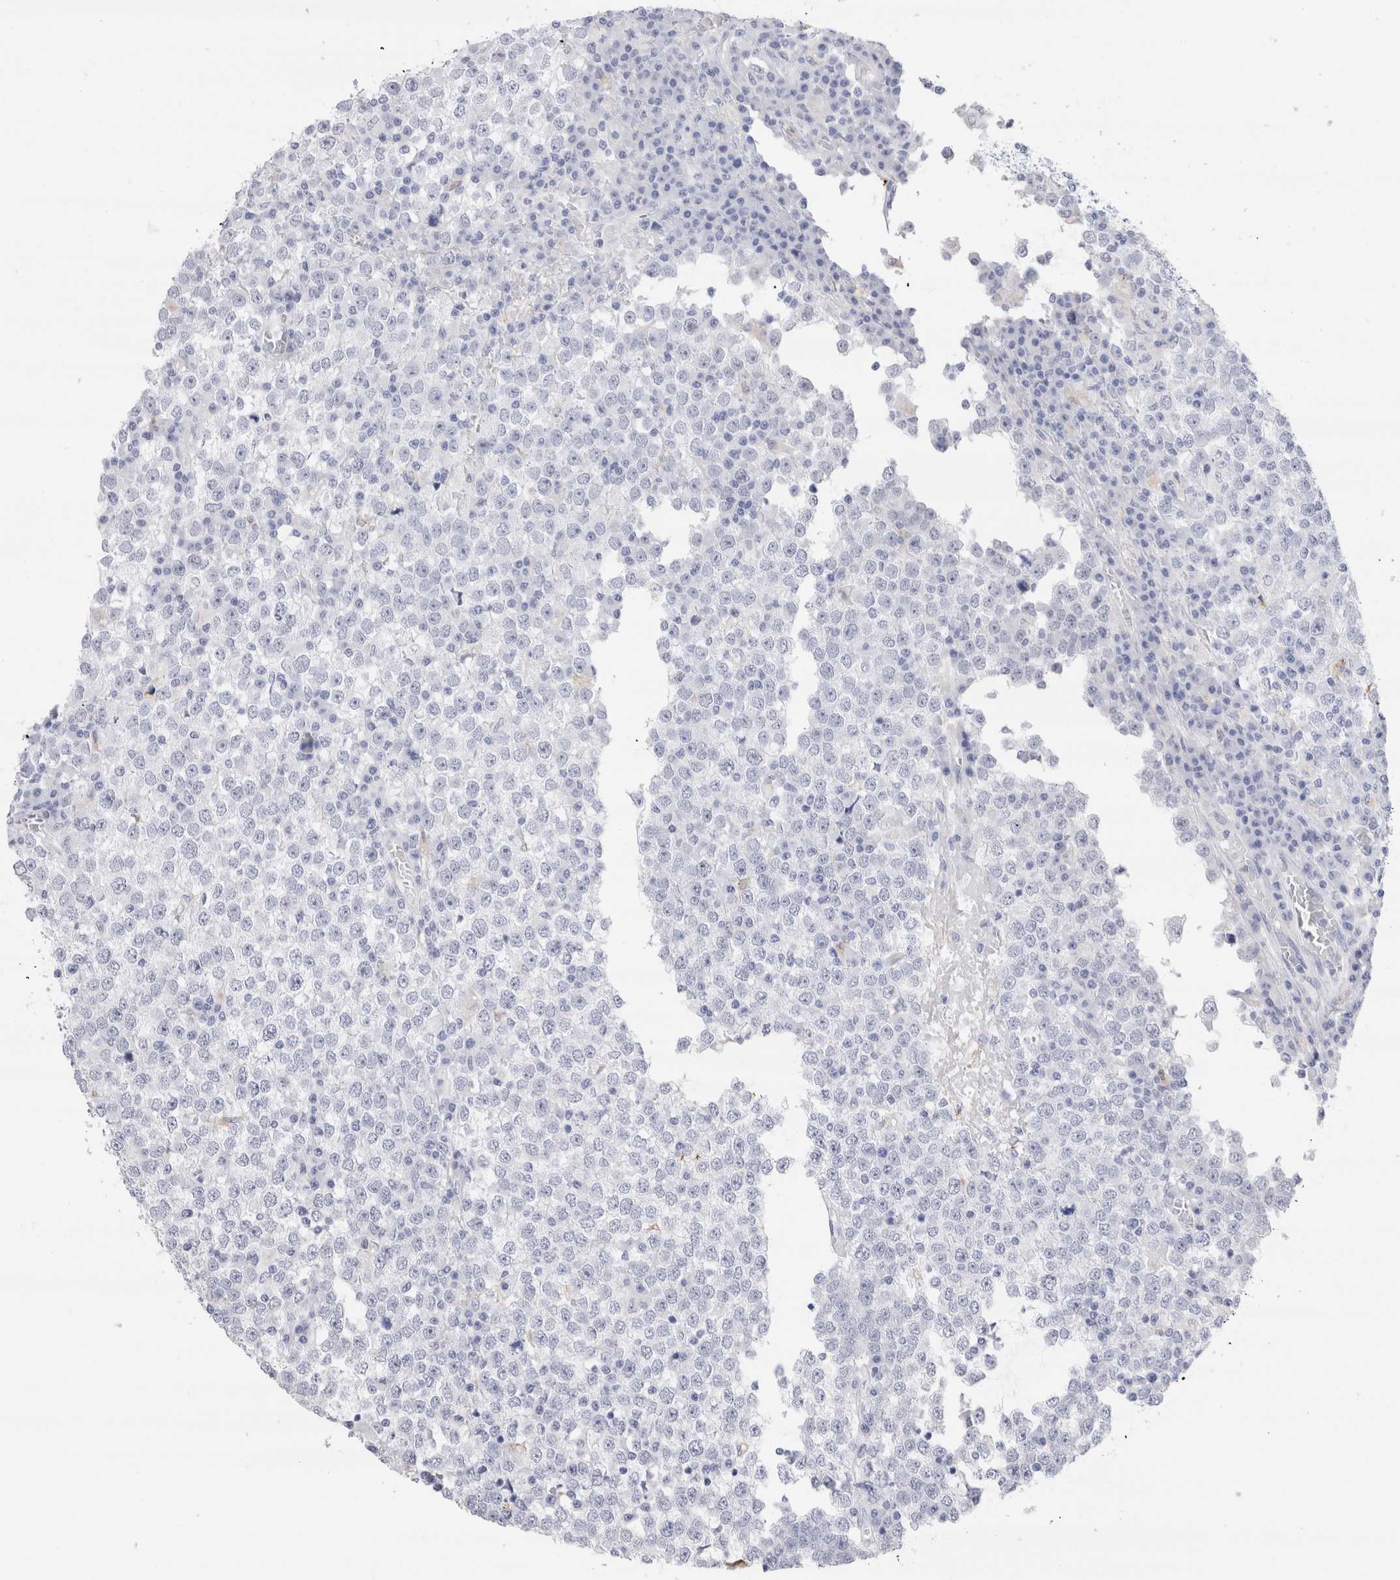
{"staining": {"intensity": "negative", "quantity": "none", "location": "none"}, "tissue": "testis cancer", "cell_type": "Tumor cells", "image_type": "cancer", "snomed": [{"axis": "morphology", "description": "Seminoma, NOS"}, {"axis": "topography", "description": "Testis"}], "caption": "DAB (3,3'-diaminobenzidine) immunohistochemical staining of human testis cancer displays no significant positivity in tumor cells.", "gene": "SLC10A5", "patient": {"sex": "male", "age": 65}}